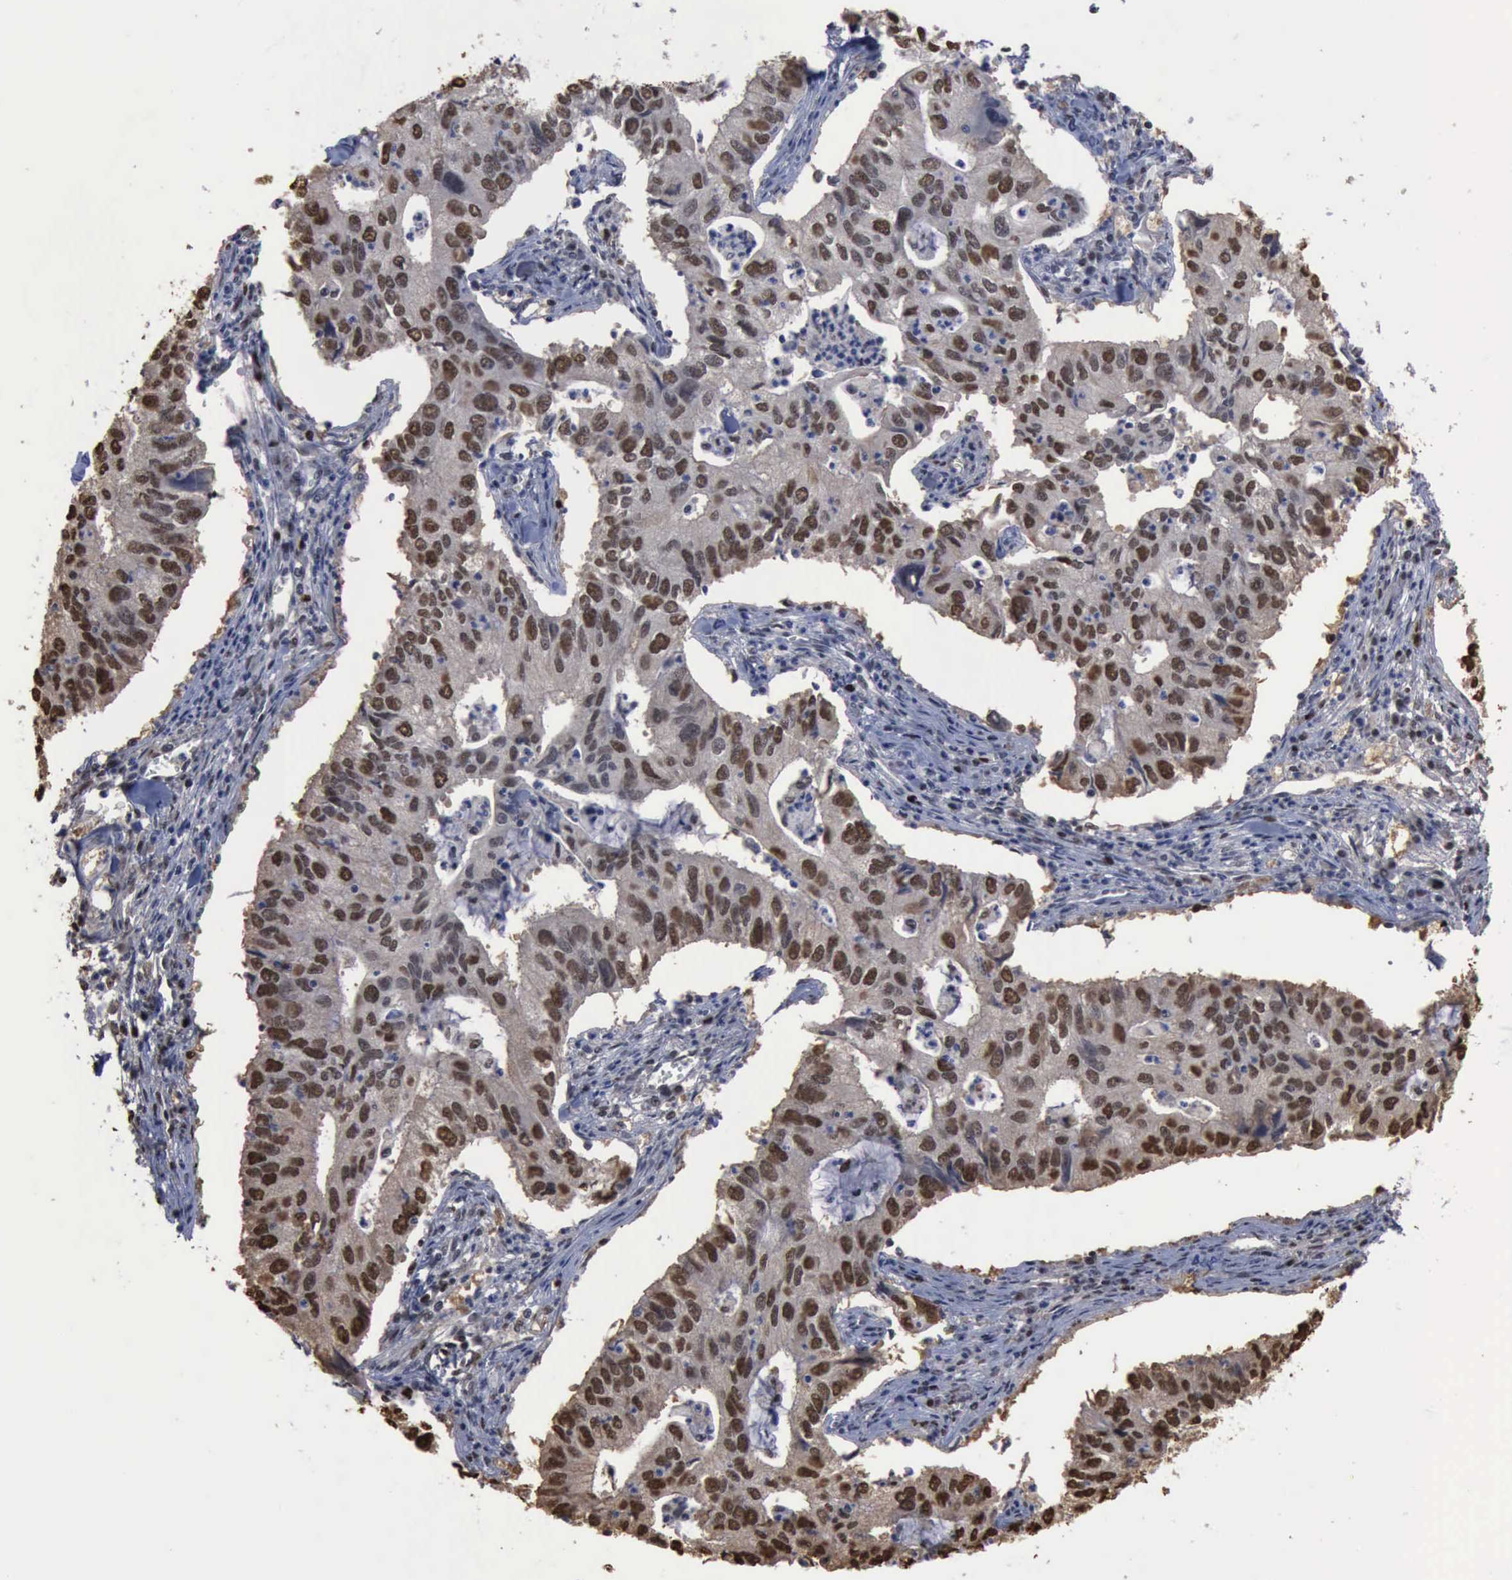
{"staining": {"intensity": "moderate", "quantity": ">75%", "location": "nuclear"}, "tissue": "lung cancer", "cell_type": "Tumor cells", "image_type": "cancer", "snomed": [{"axis": "morphology", "description": "Adenocarcinoma, NOS"}, {"axis": "topography", "description": "Lung"}], "caption": "This micrograph demonstrates immunohistochemistry staining of human lung cancer (adenocarcinoma), with medium moderate nuclear expression in about >75% of tumor cells.", "gene": "PCNA", "patient": {"sex": "male", "age": 48}}